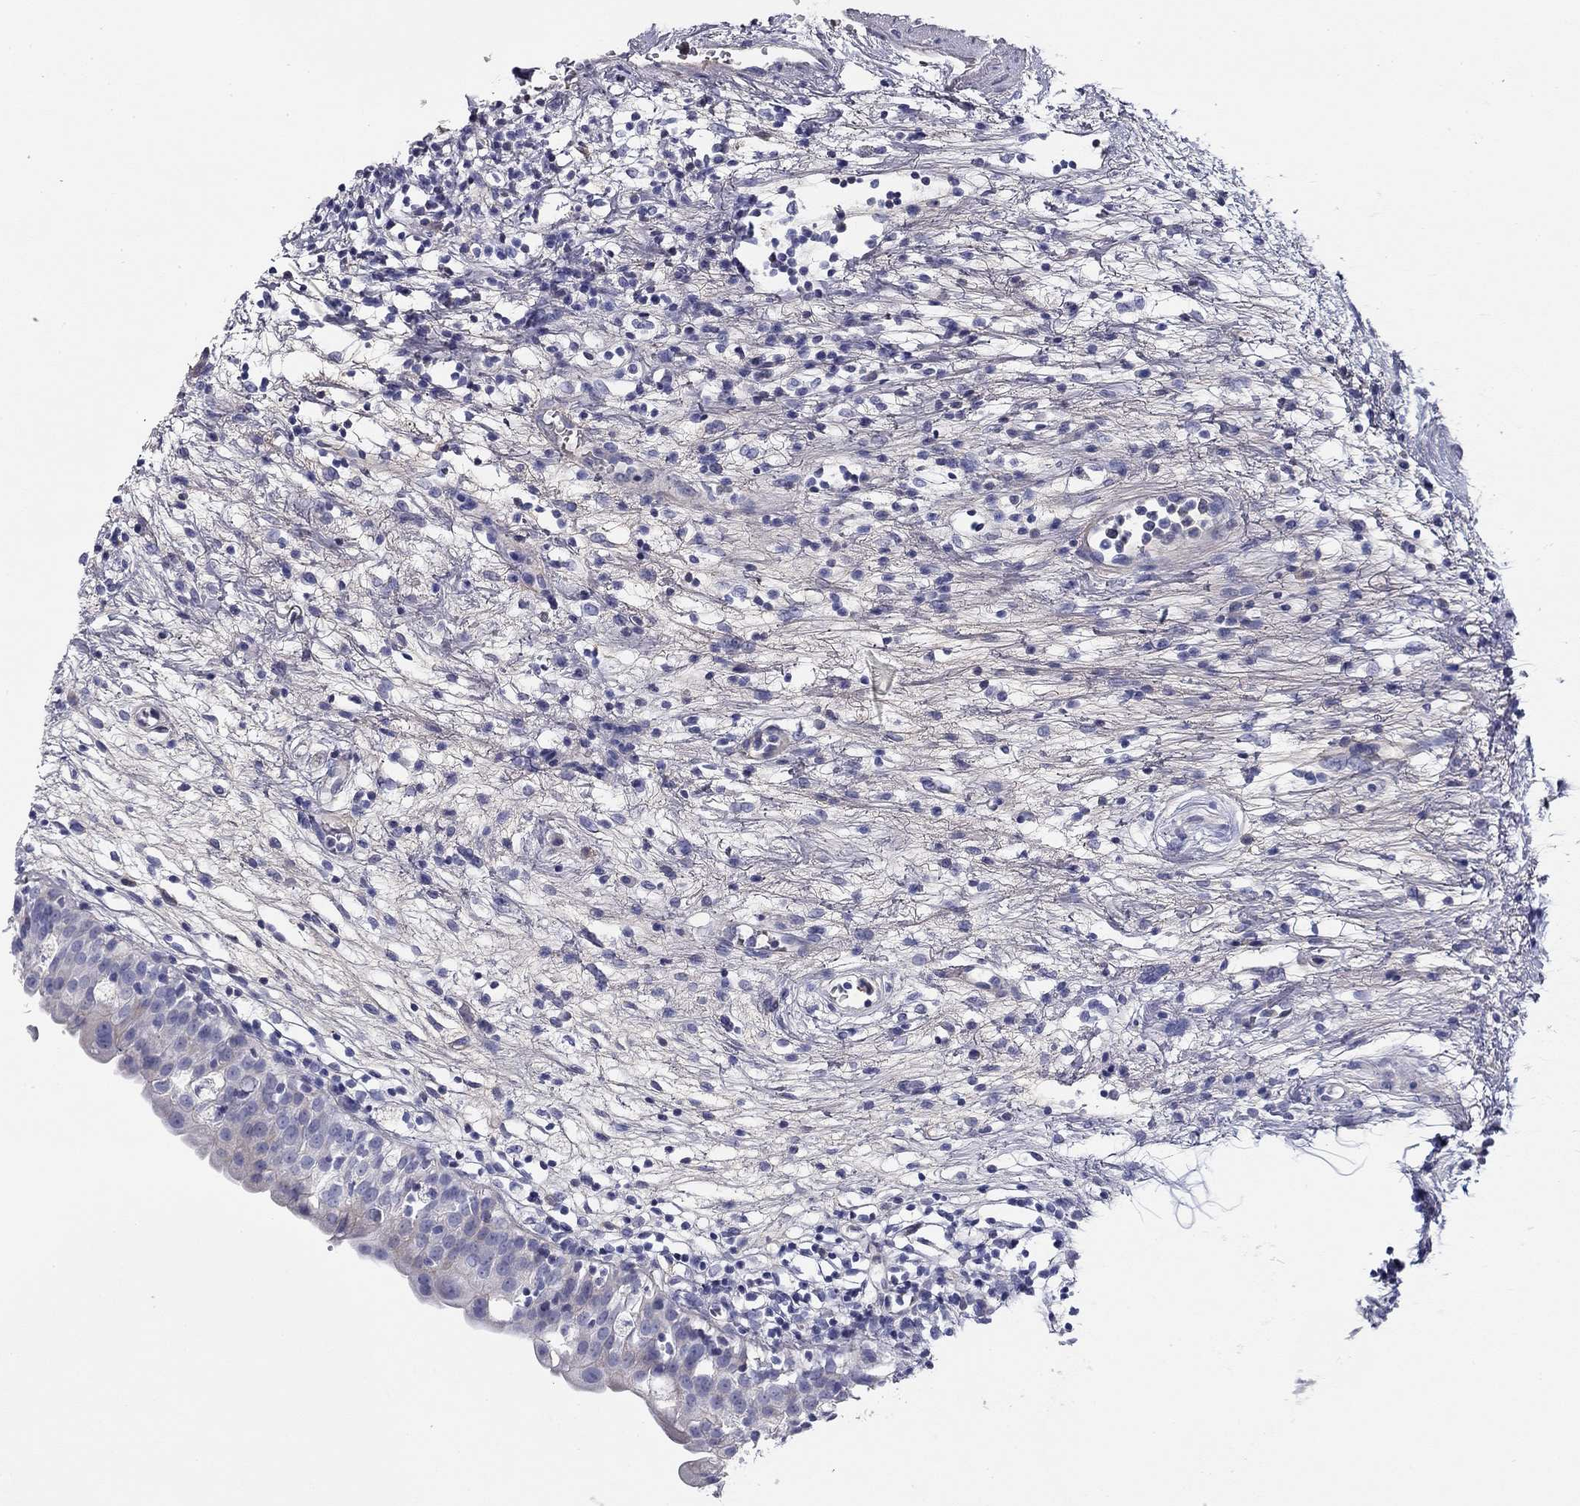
{"staining": {"intensity": "negative", "quantity": "none", "location": "none"}, "tissue": "urinary bladder", "cell_type": "Urothelial cells", "image_type": "normal", "snomed": [{"axis": "morphology", "description": "Normal tissue, NOS"}, {"axis": "topography", "description": "Urinary bladder"}], "caption": "High power microscopy micrograph of an immunohistochemistry histopathology image of normal urinary bladder, revealing no significant positivity in urothelial cells.", "gene": "CPLX4", "patient": {"sex": "male", "age": 76}}